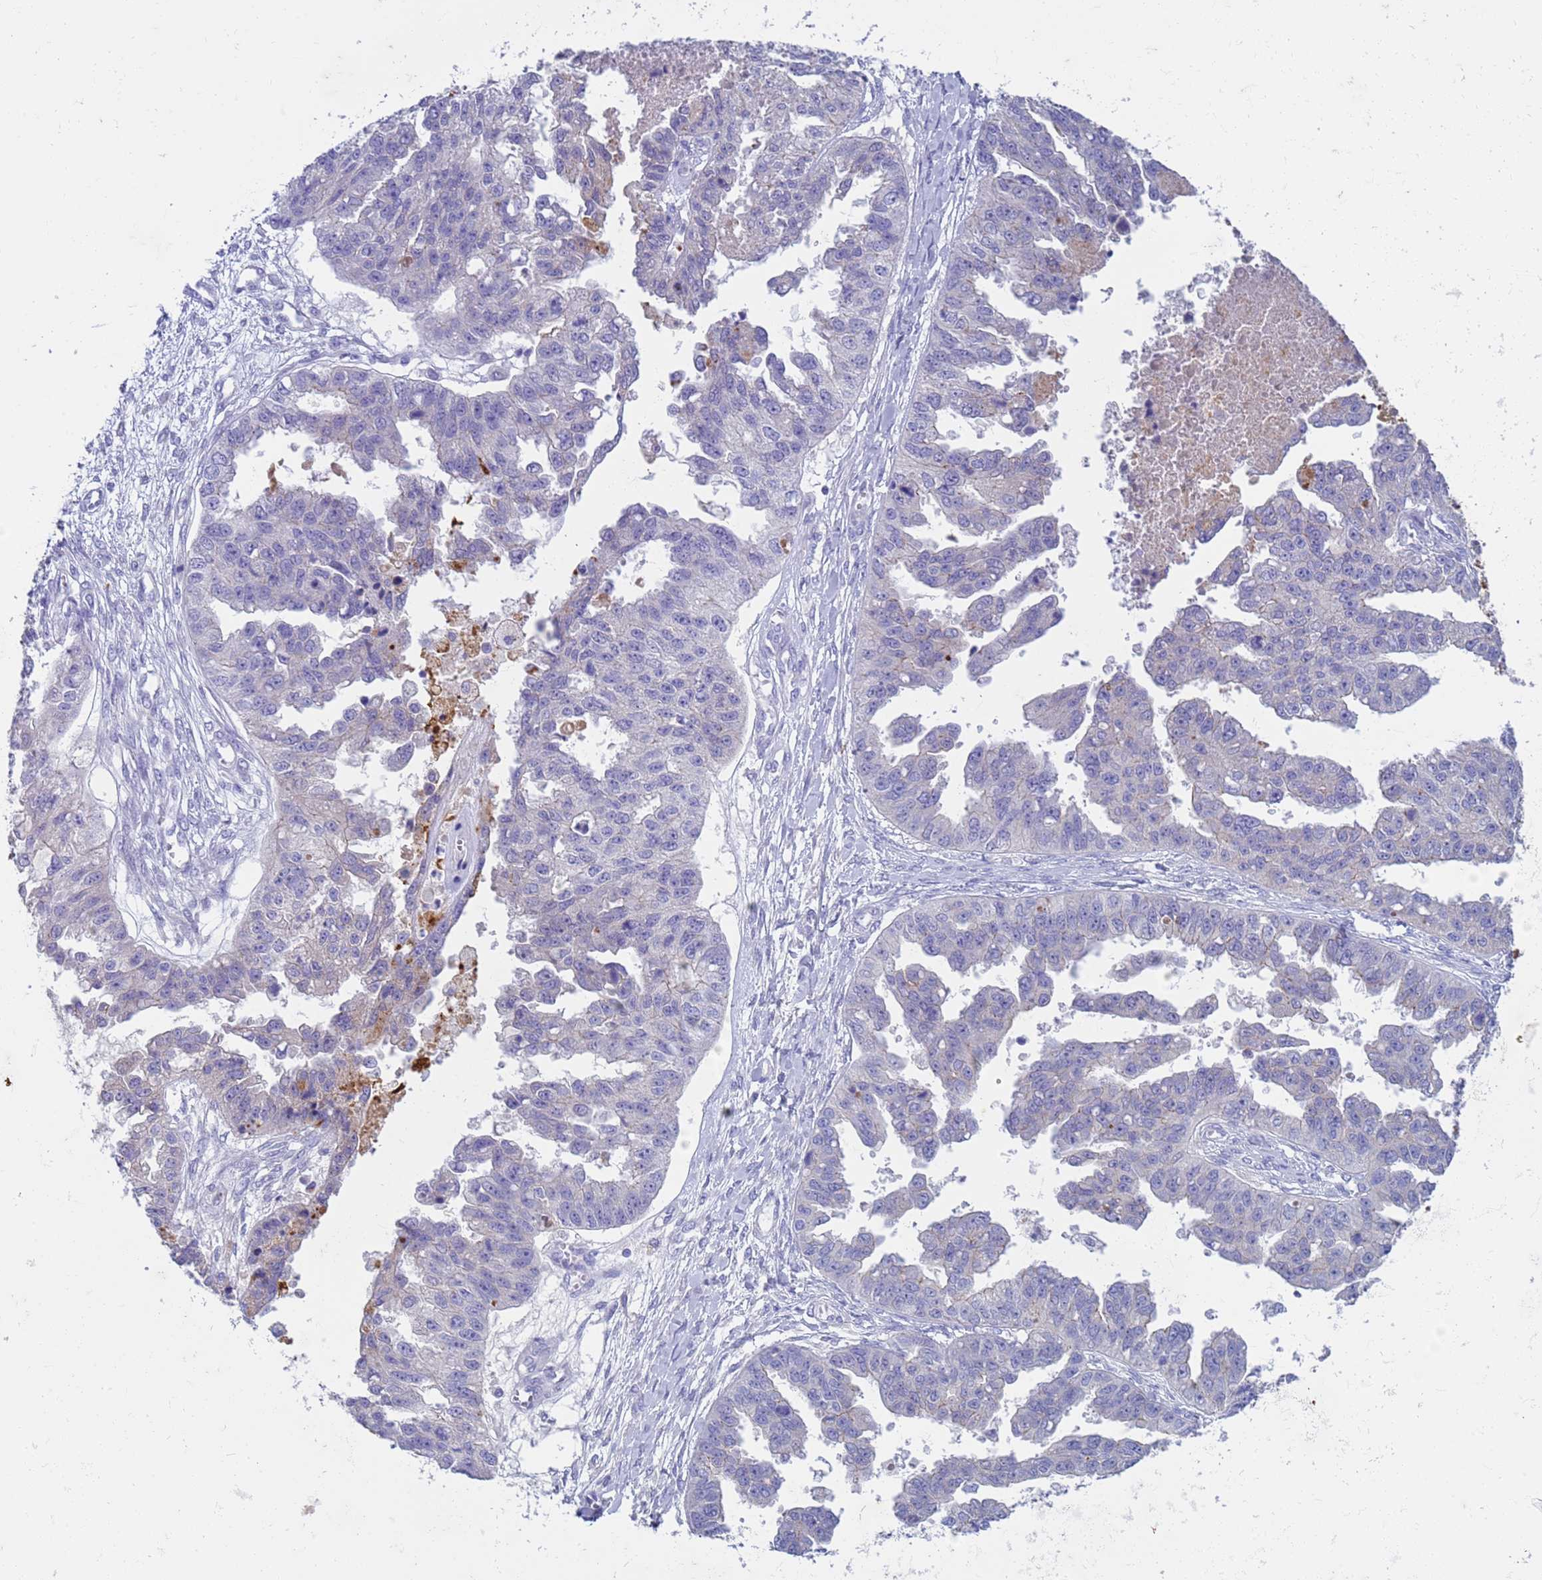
{"staining": {"intensity": "negative", "quantity": "none", "location": "none"}, "tissue": "ovarian cancer", "cell_type": "Tumor cells", "image_type": "cancer", "snomed": [{"axis": "morphology", "description": "Cystadenocarcinoma, serous, NOS"}, {"axis": "topography", "description": "Ovary"}], "caption": "Micrograph shows no protein expression in tumor cells of serous cystadenocarcinoma (ovarian) tissue. The staining is performed using DAB (3,3'-diaminobenzidine) brown chromogen with nuclei counter-stained in using hematoxylin.", "gene": "C4orf46", "patient": {"sex": "female", "age": 58}}